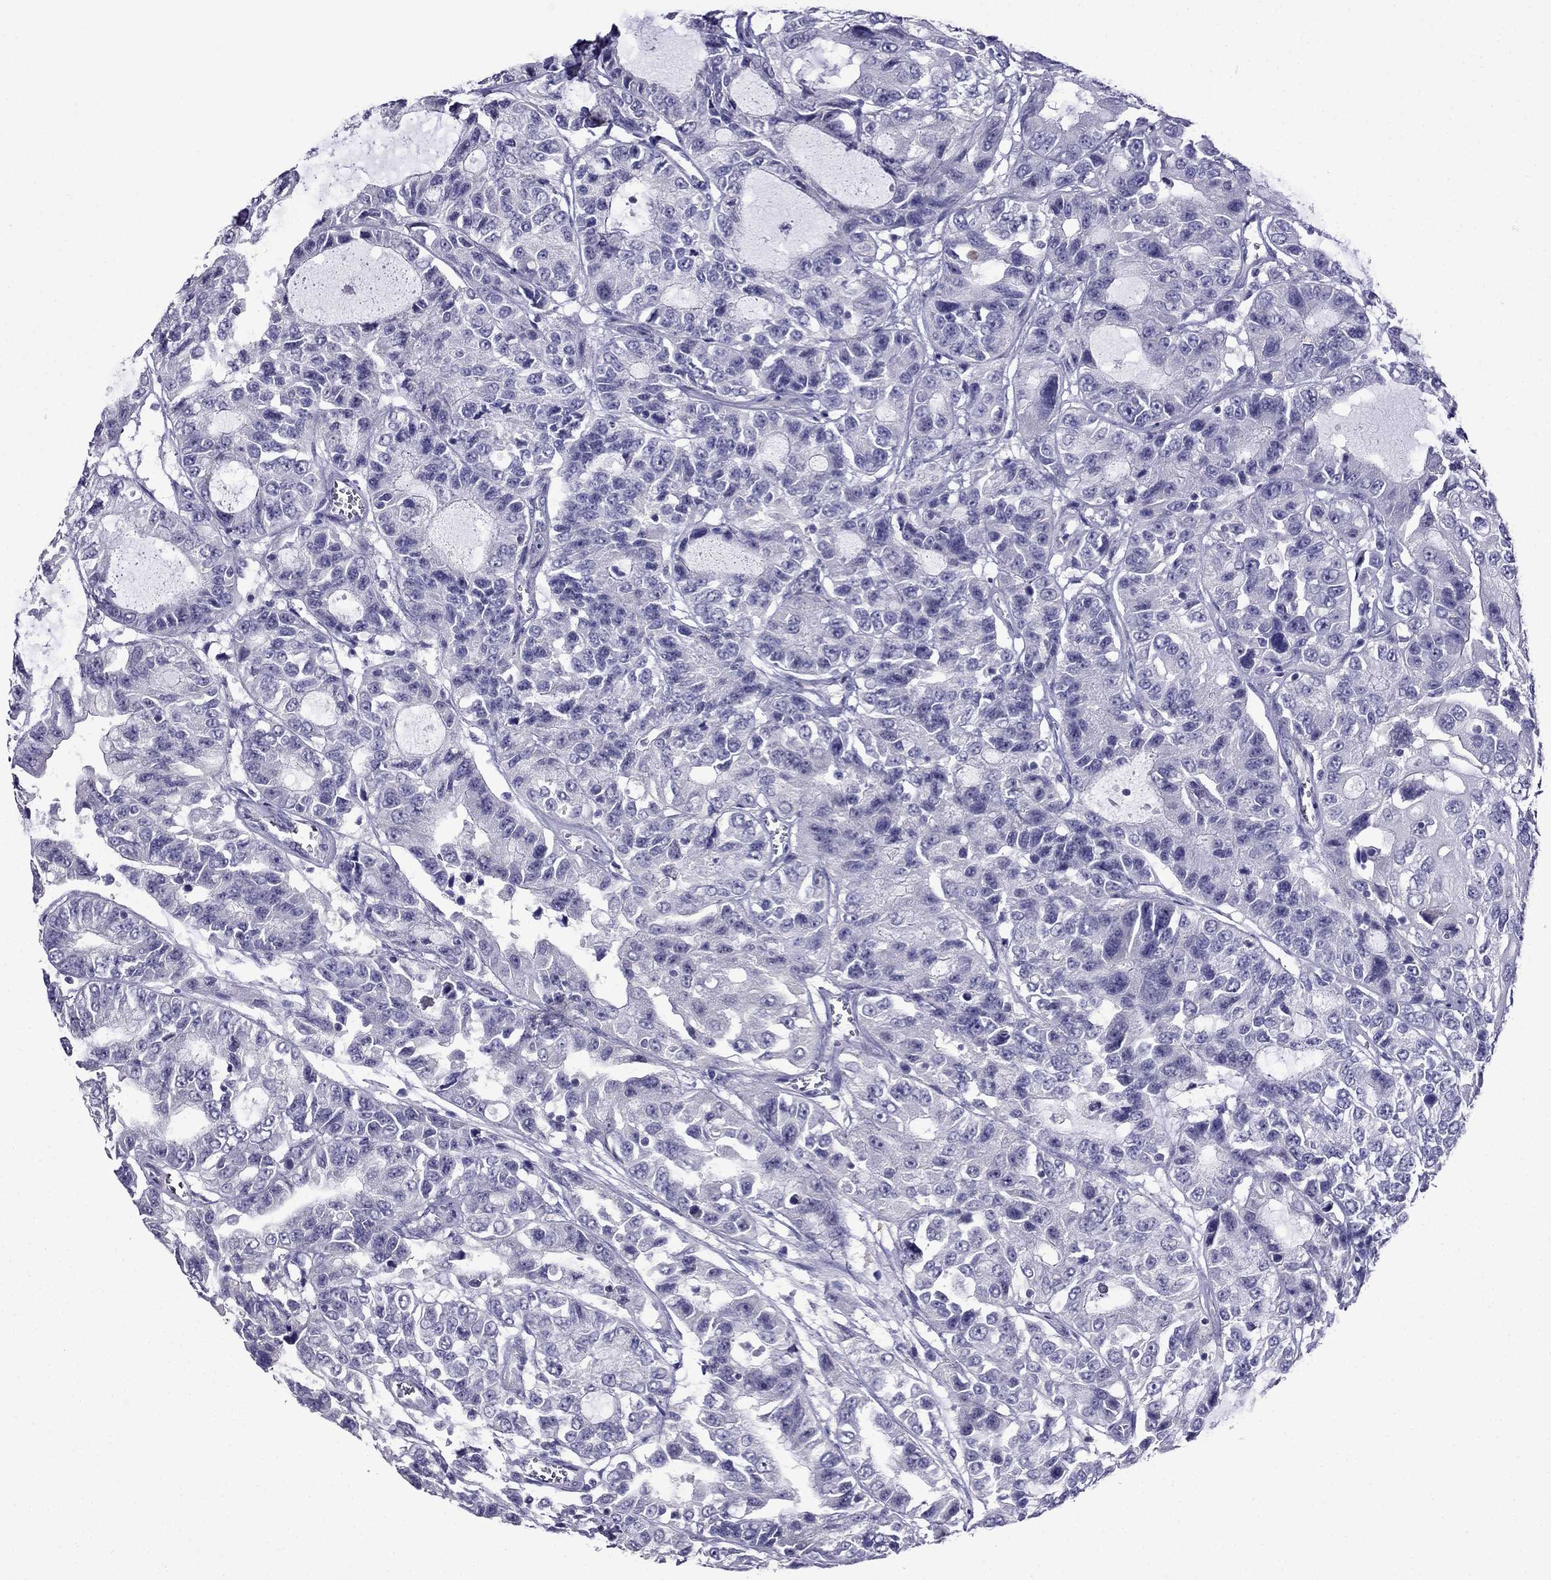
{"staining": {"intensity": "negative", "quantity": "none", "location": "none"}, "tissue": "urothelial cancer", "cell_type": "Tumor cells", "image_type": "cancer", "snomed": [{"axis": "morphology", "description": "Urothelial carcinoma, NOS"}, {"axis": "morphology", "description": "Urothelial carcinoma, High grade"}, {"axis": "topography", "description": "Urinary bladder"}], "caption": "Tumor cells are negative for protein expression in human high-grade urothelial carcinoma.", "gene": "SCNN1D", "patient": {"sex": "female", "age": 73}}